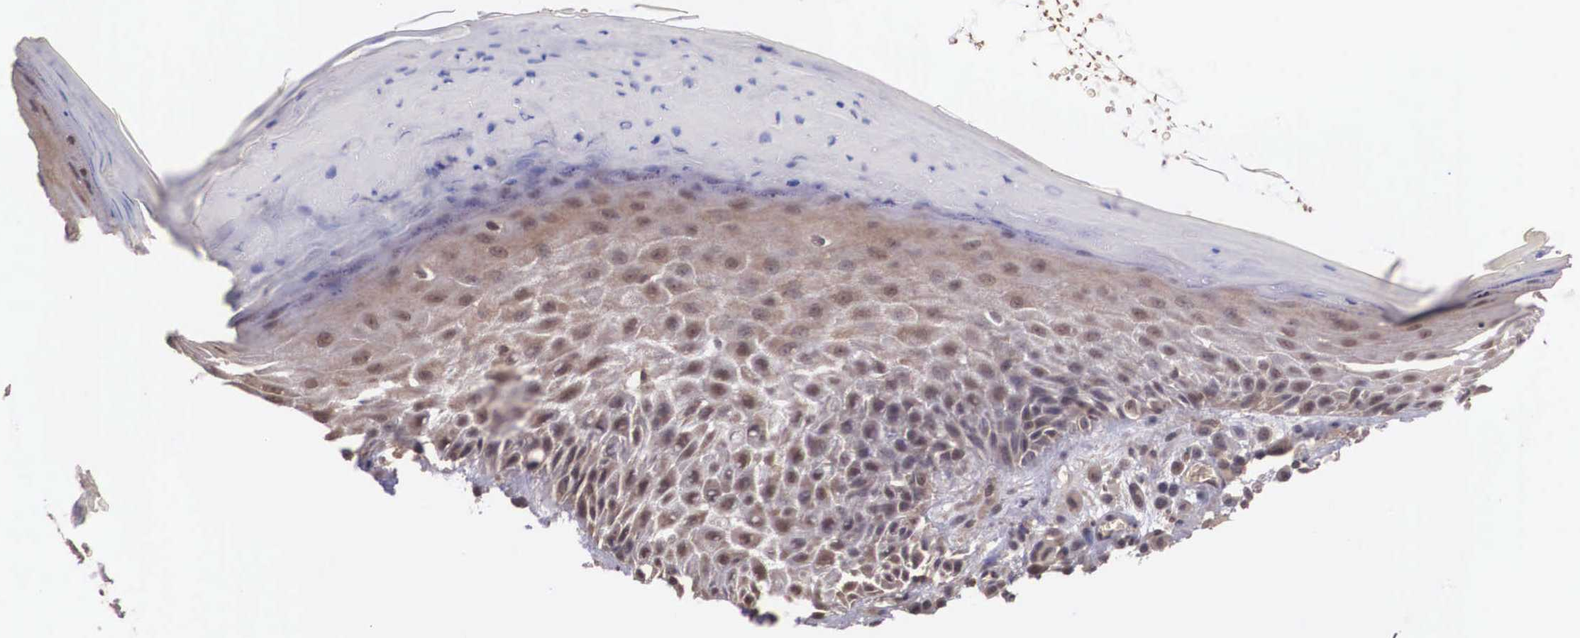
{"staining": {"intensity": "weak", "quantity": ">75%", "location": "cytoplasmic/membranous"}, "tissue": "melanoma", "cell_type": "Tumor cells", "image_type": "cancer", "snomed": [{"axis": "morphology", "description": "Malignant melanoma, NOS"}, {"axis": "topography", "description": "Skin"}], "caption": "Malignant melanoma was stained to show a protein in brown. There is low levels of weak cytoplasmic/membranous expression in approximately >75% of tumor cells.", "gene": "VASH1", "patient": {"sex": "male", "age": 51}}